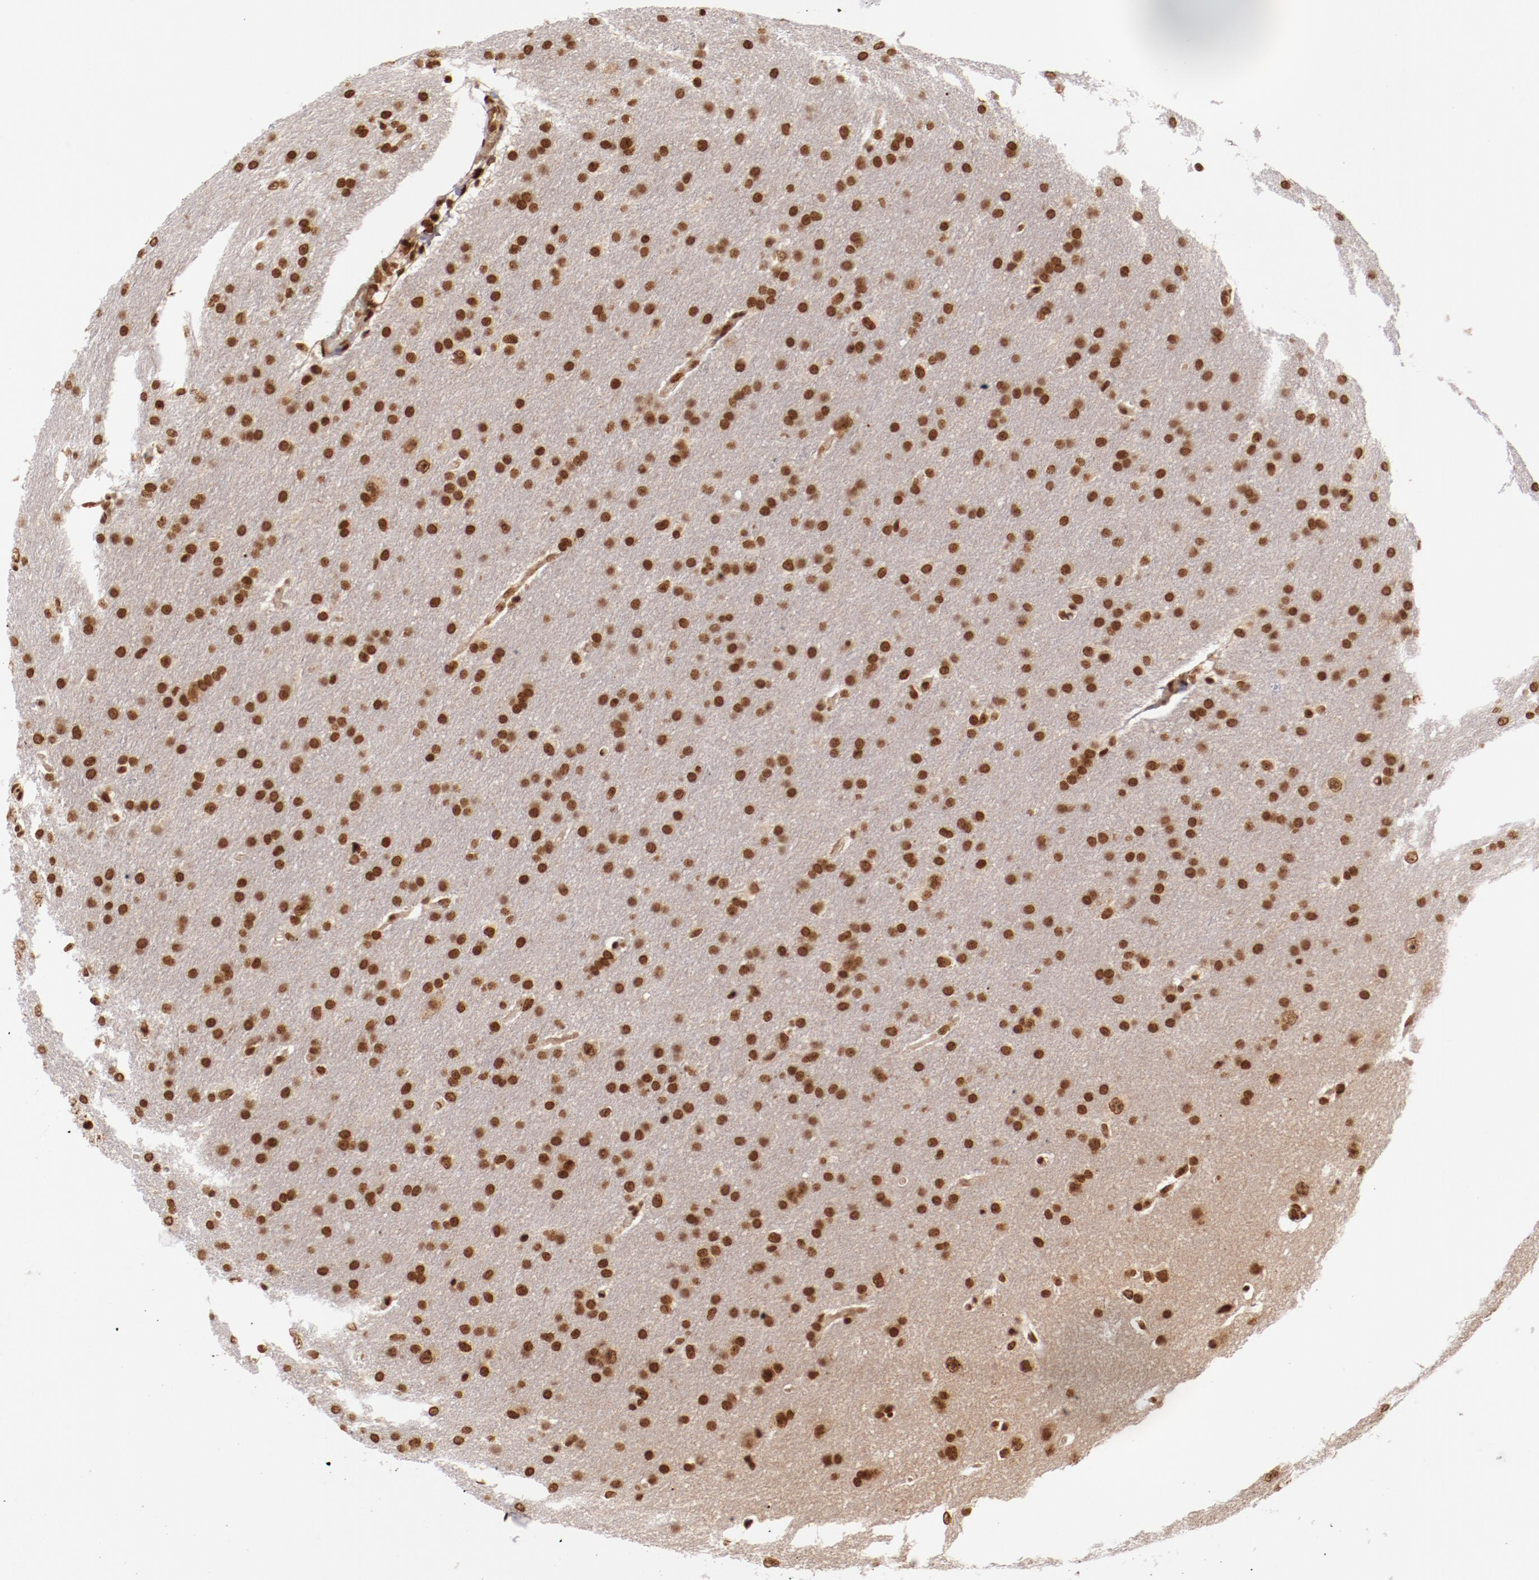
{"staining": {"intensity": "moderate", "quantity": ">75%", "location": "nuclear"}, "tissue": "glioma", "cell_type": "Tumor cells", "image_type": "cancer", "snomed": [{"axis": "morphology", "description": "Glioma, malignant, Low grade"}, {"axis": "topography", "description": "Brain"}], "caption": "Approximately >75% of tumor cells in glioma reveal moderate nuclear protein staining as visualized by brown immunohistochemical staining.", "gene": "ABL2", "patient": {"sex": "female", "age": 32}}